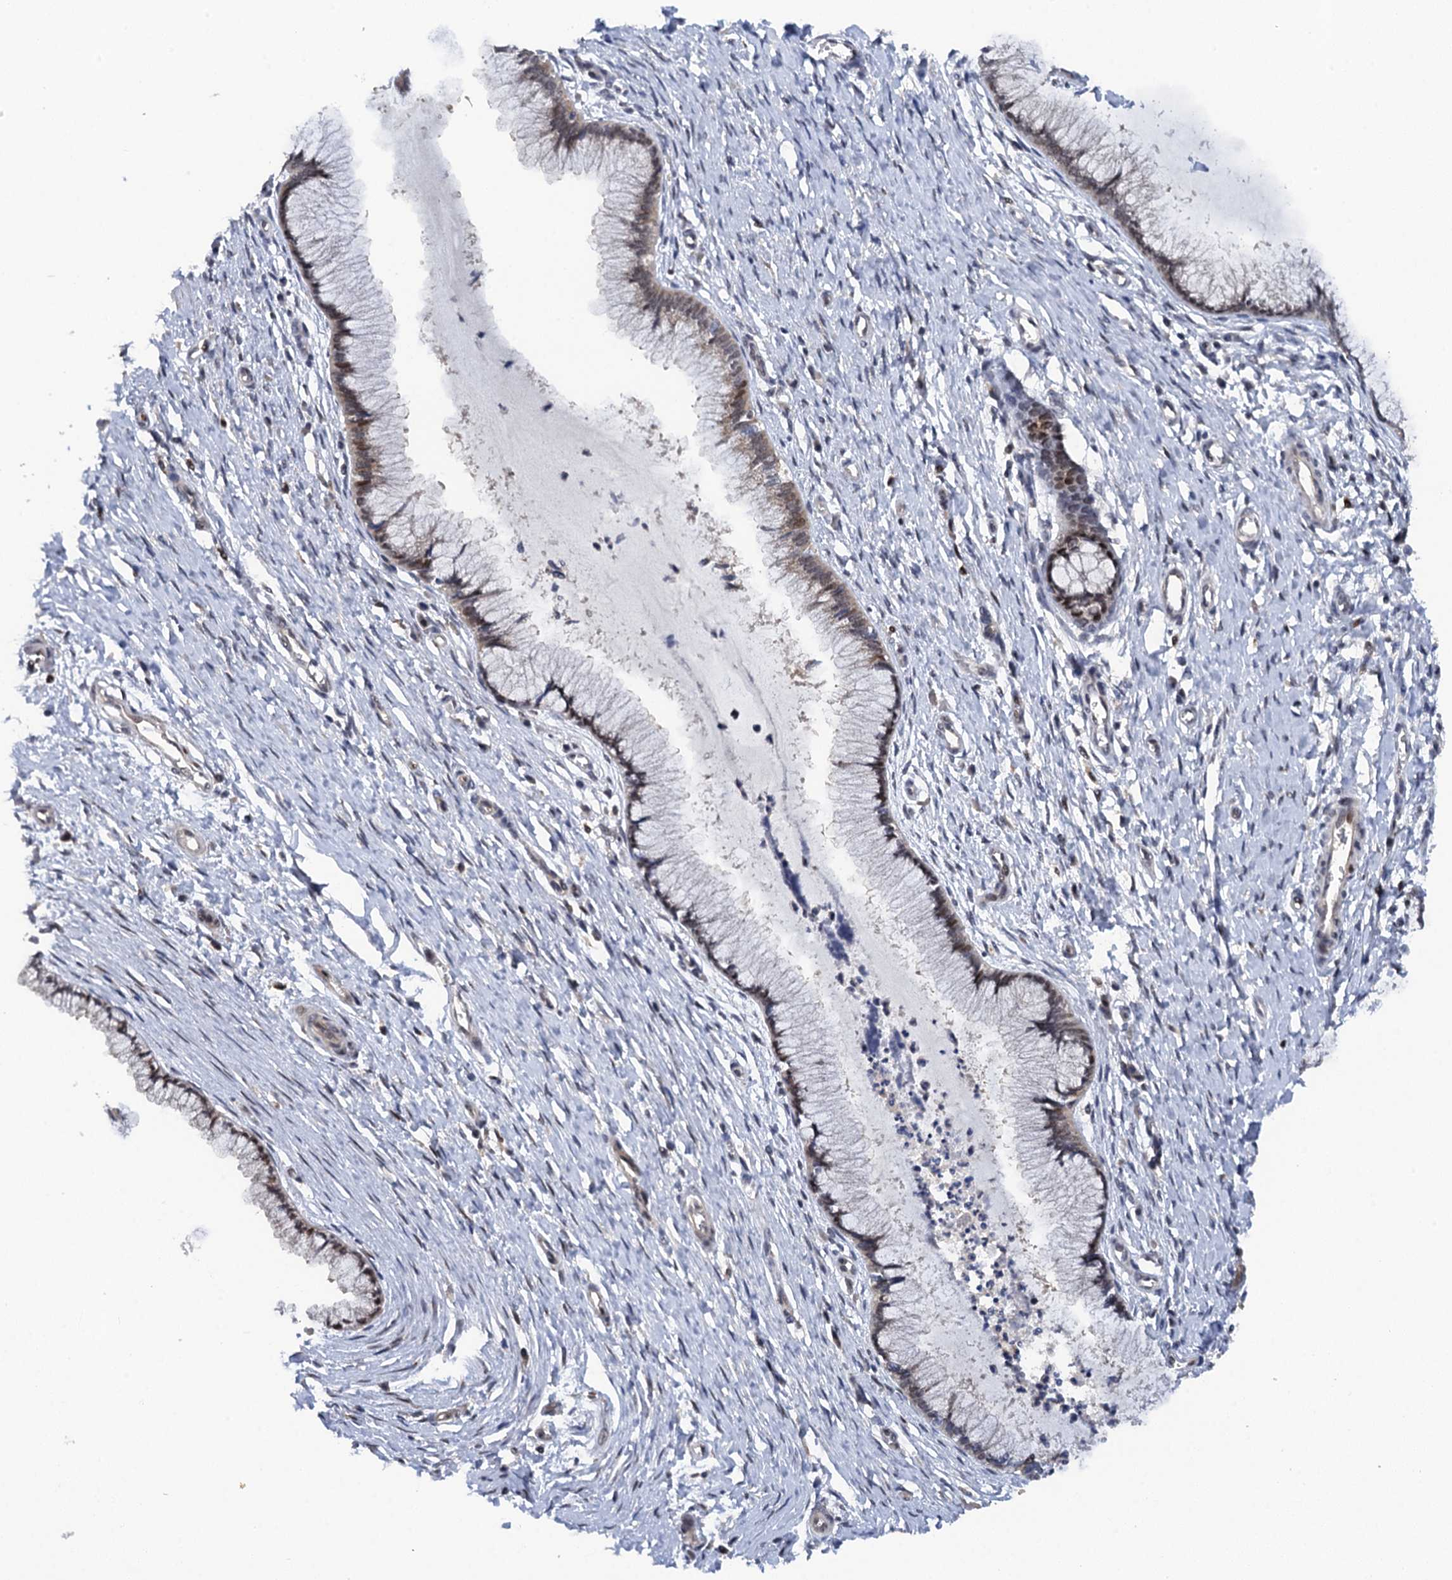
{"staining": {"intensity": "moderate", "quantity": "25%-75%", "location": "nuclear"}, "tissue": "cervix", "cell_type": "Glandular cells", "image_type": "normal", "snomed": [{"axis": "morphology", "description": "Normal tissue, NOS"}, {"axis": "topography", "description": "Cervix"}], "caption": "This histopathology image shows IHC staining of normal cervix, with medium moderate nuclear positivity in about 25%-75% of glandular cells.", "gene": "ZAR1L", "patient": {"sex": "female", "age": 55}}